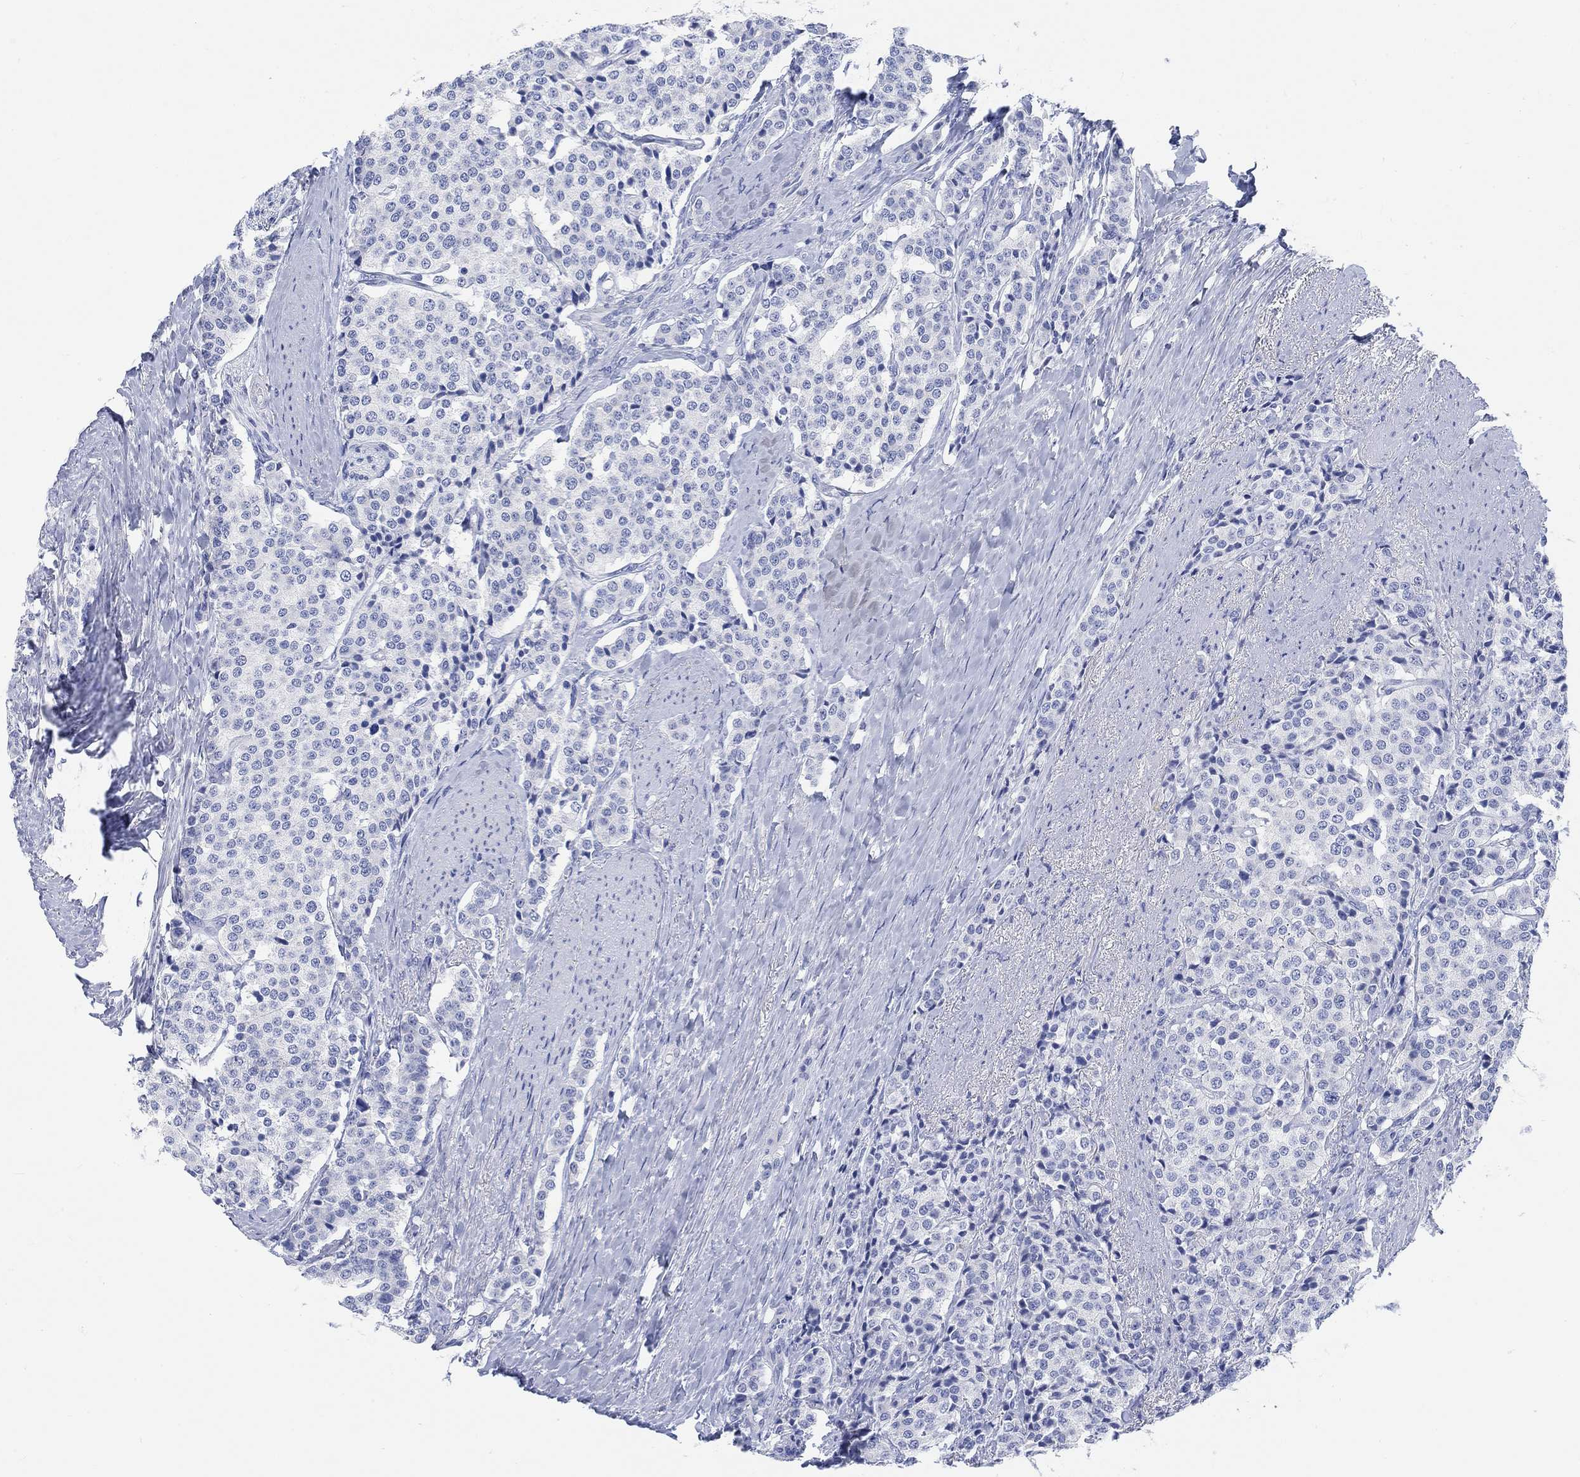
{"staining": {"intensity": "negative", "quantity": "none", "location": "none"}, "tissue": "carcinoid", "cell_type": "Tumor cells", "image_type": "cancer", "snomed": [{"axis": "morphology", "description": "Carcinoid, malignant, NOS"}, {"axis": "topography", "description": "Small intestine"}], "caption": "IHC of human carcinoid demonstrates no staining in tumor cells.", "gene": "XIRP2", "patient": {"sex": "female", "age": 58}}